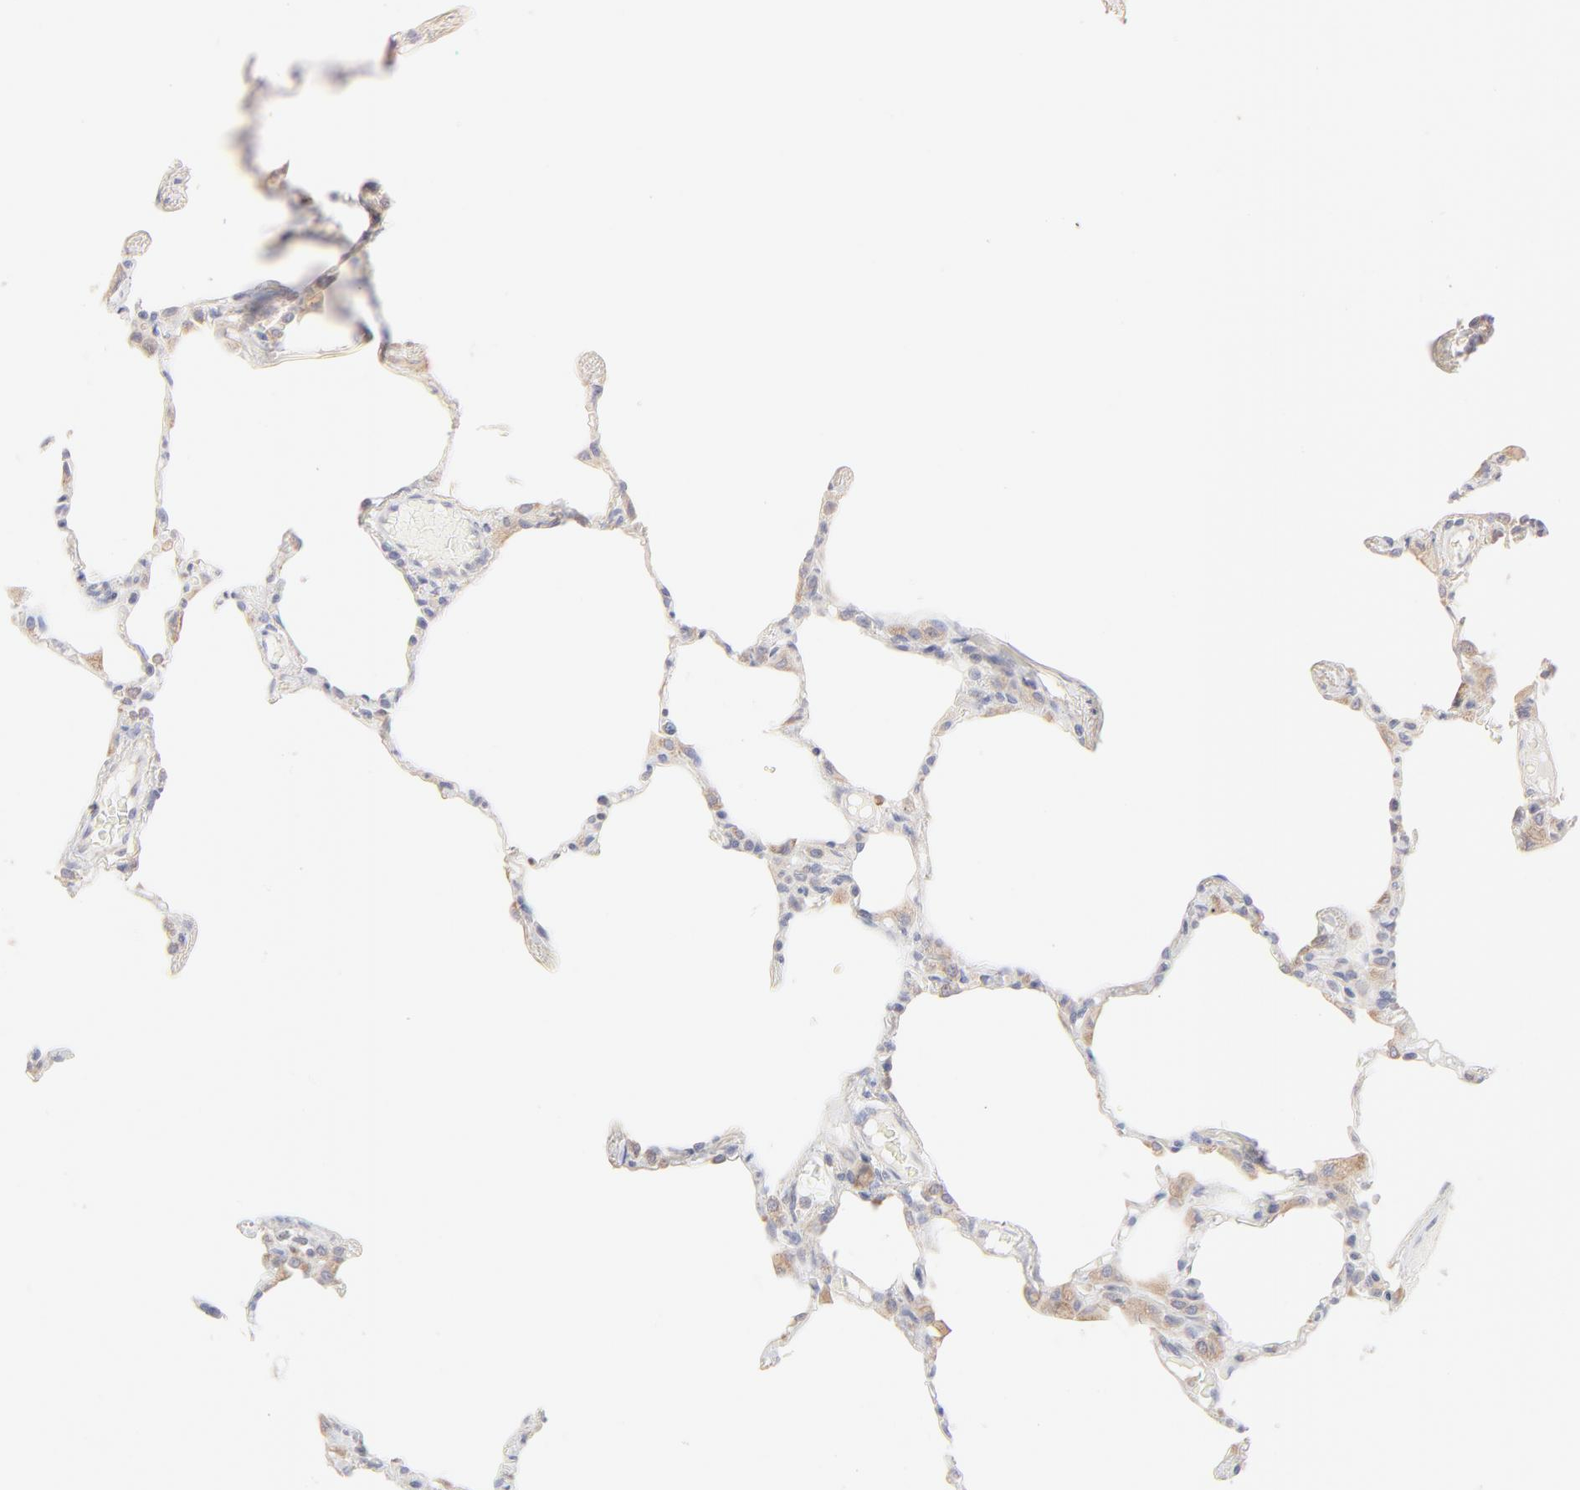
{"staining": {"intensity": "weak", "quantity": "25%-75%", "location": "cytoplasmic/membranous"}, "tissue": "lung", "cell_type": "Alveolar cells", "image_type": "normal", "snomed": [{"axis": "morphology", "description": "Normal tissue, NOS"}, {"axis": "topography", "description": "Lung"}], "caption": "Protein analysis of normal lung displays weak cytoplasmic/membranous expression in approximately 25%-75% of alveolar cells. The staining is performed using DAB brown chromogen to label protein expression. The nuclei are counter-stained blue using hematoxylin.", "gene": "RPS21", "patient": {"sex": "female", "age": 49}}